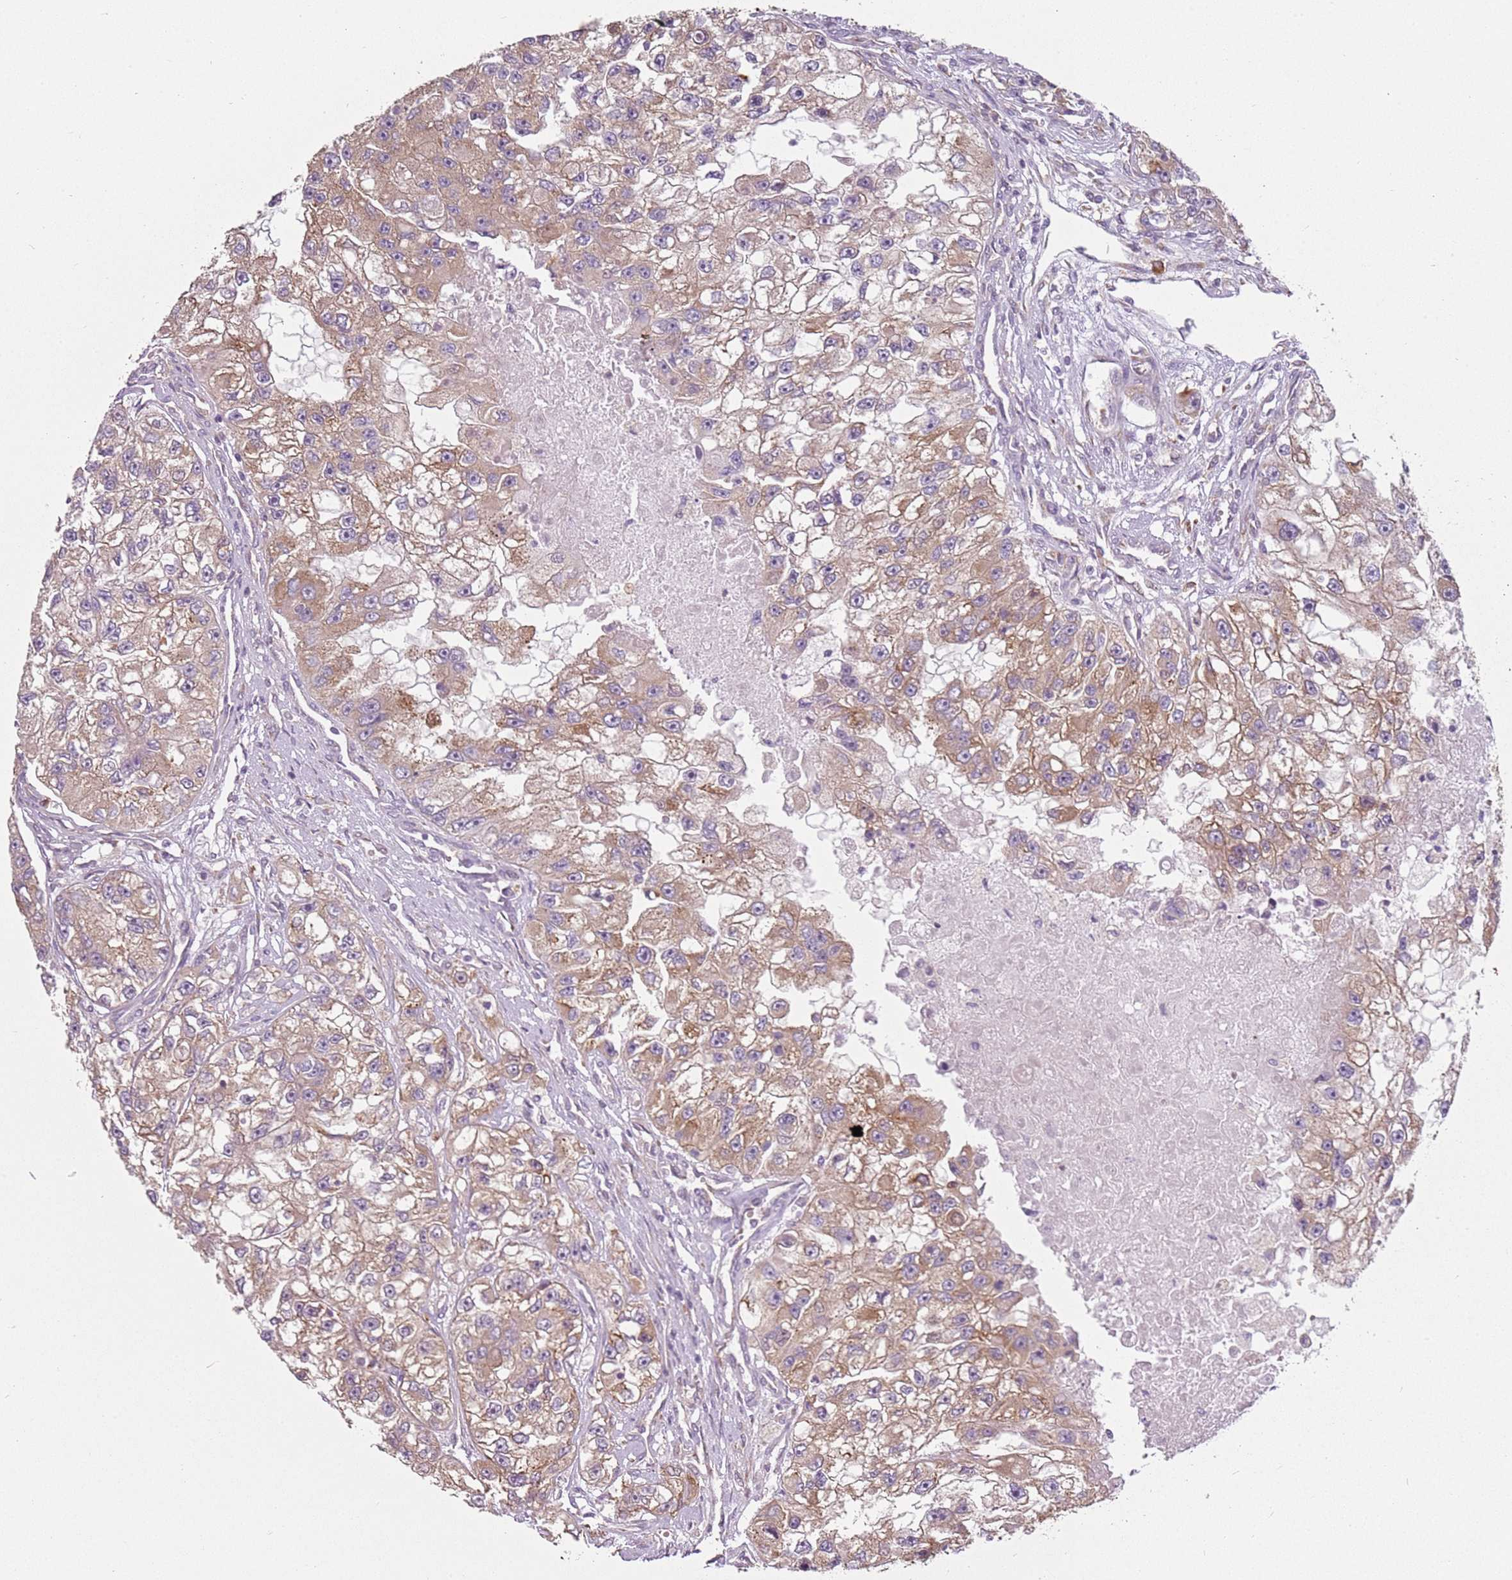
{"staining": {"intensity": "moderate", "quantity": "25%-75%", "location": "cytoplasmic/membranous"}, "tissue": "renal cancer", "cell_type": "Tumor cells", "image_type": "cancer", "snomed": [{"axis": "morphology", "description": "Adenocarcinoma, NOS"}, {"axis": "topography", "description": "Kidney"}], "caption": "Protein expression analysis of adenocarcinoma (renal) shows moderate cytoplasmic/membranous positivity in about 25%-75% of tumor cells. (DAB IHC, brown staining for protein, blue staining for nuclei).", "gene": "RPS28", "patient": {"sex": "male", "age": 63}}